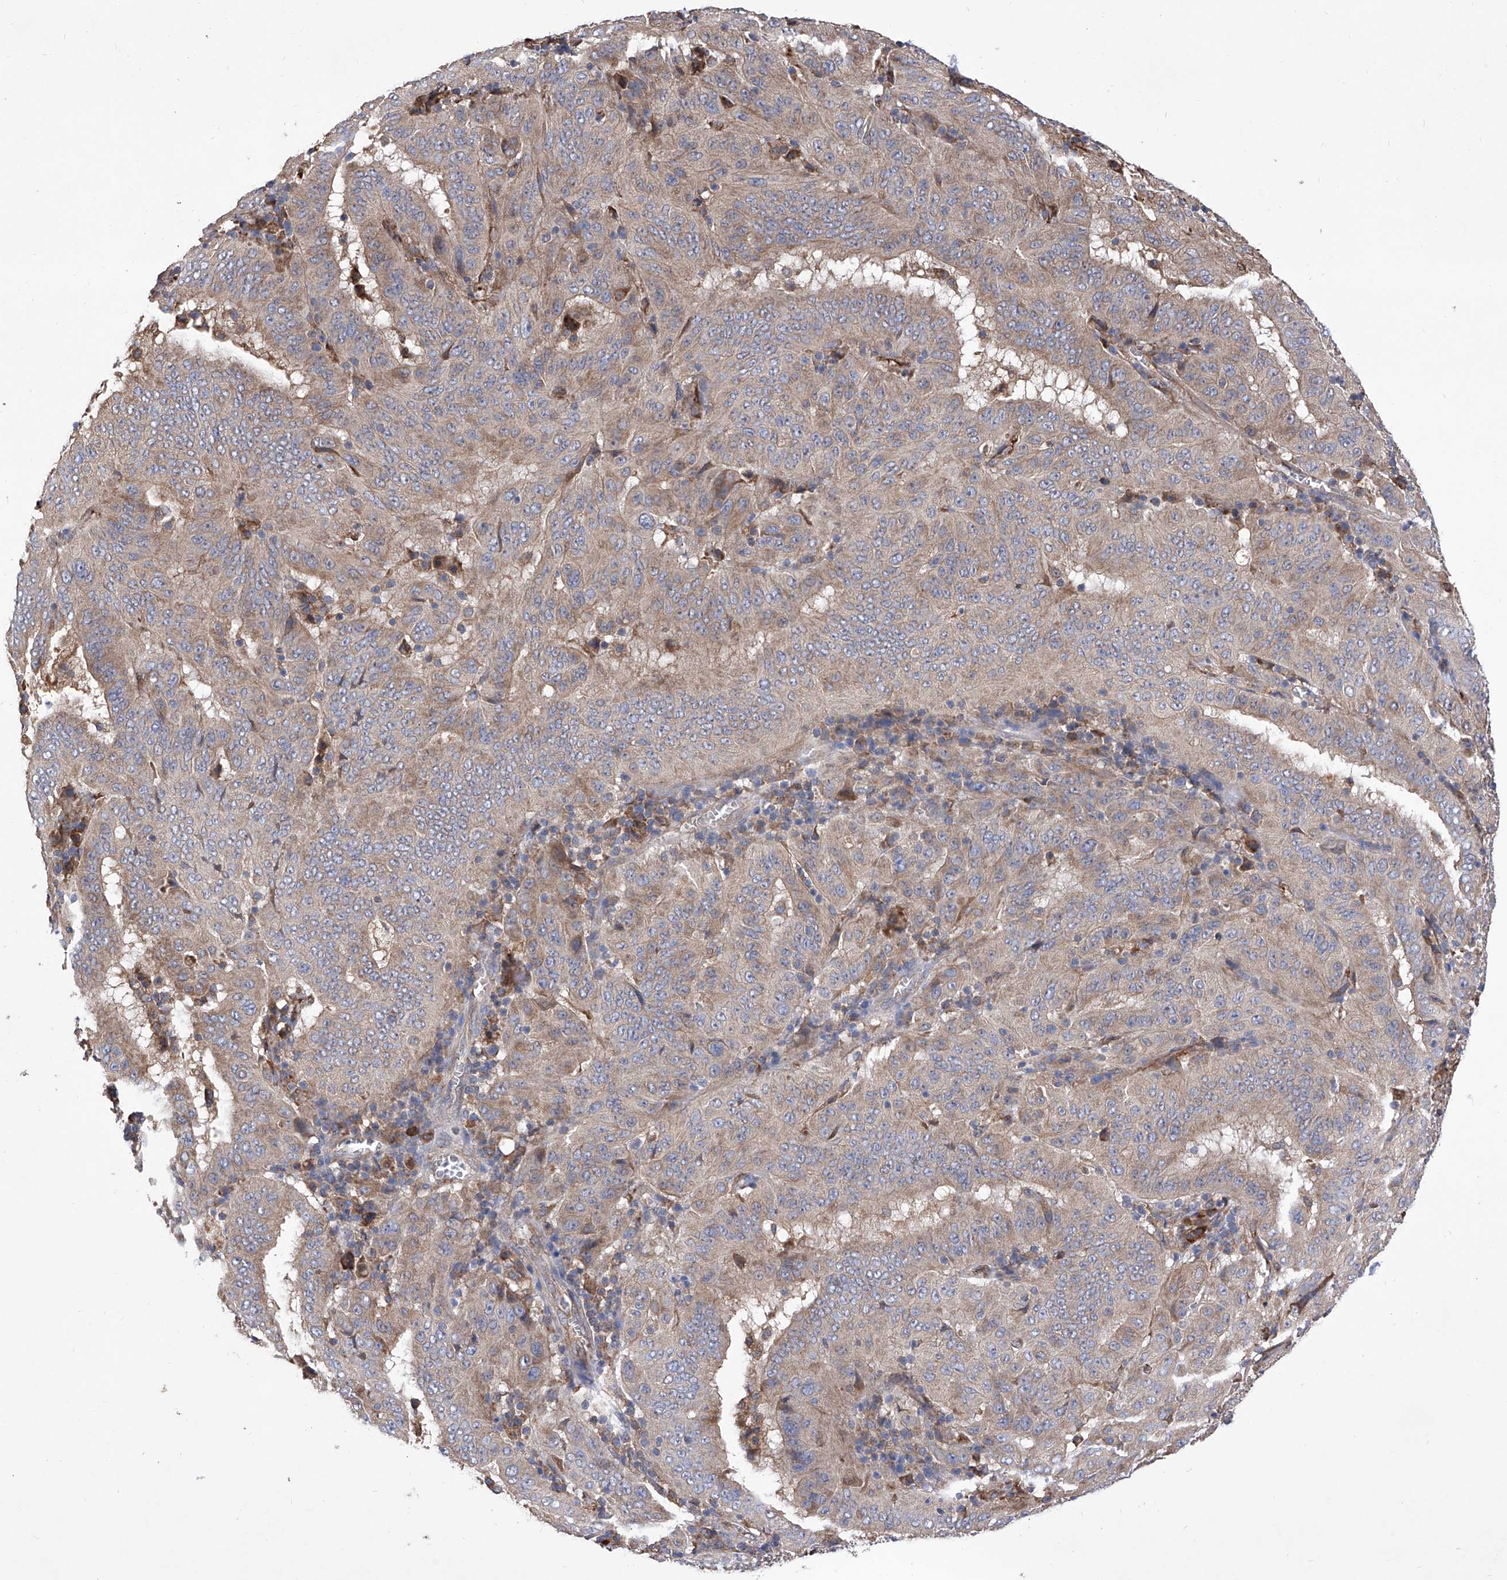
{"staining": {"intensity": "moderate", "quantity": ">75%", "location": "cytoplasmic/membranous"}, "tissue": "pancreatic cancer", "cell_type": "Tumor cells", "image_type": "cancer", "snomed": [{"axis": "morphology", "description": "Adenocarcinoma, NOS"}, {"axis": "topography", "description": "Pancreas"}], "caption": "Pancreatic cancer stained with immunohistochemistry shows moderate cytoplasmic/membranous expression in about >75% of tumor cells.", "gene": "INPP5B", "patient": {"sex": "male", "age": 63}}